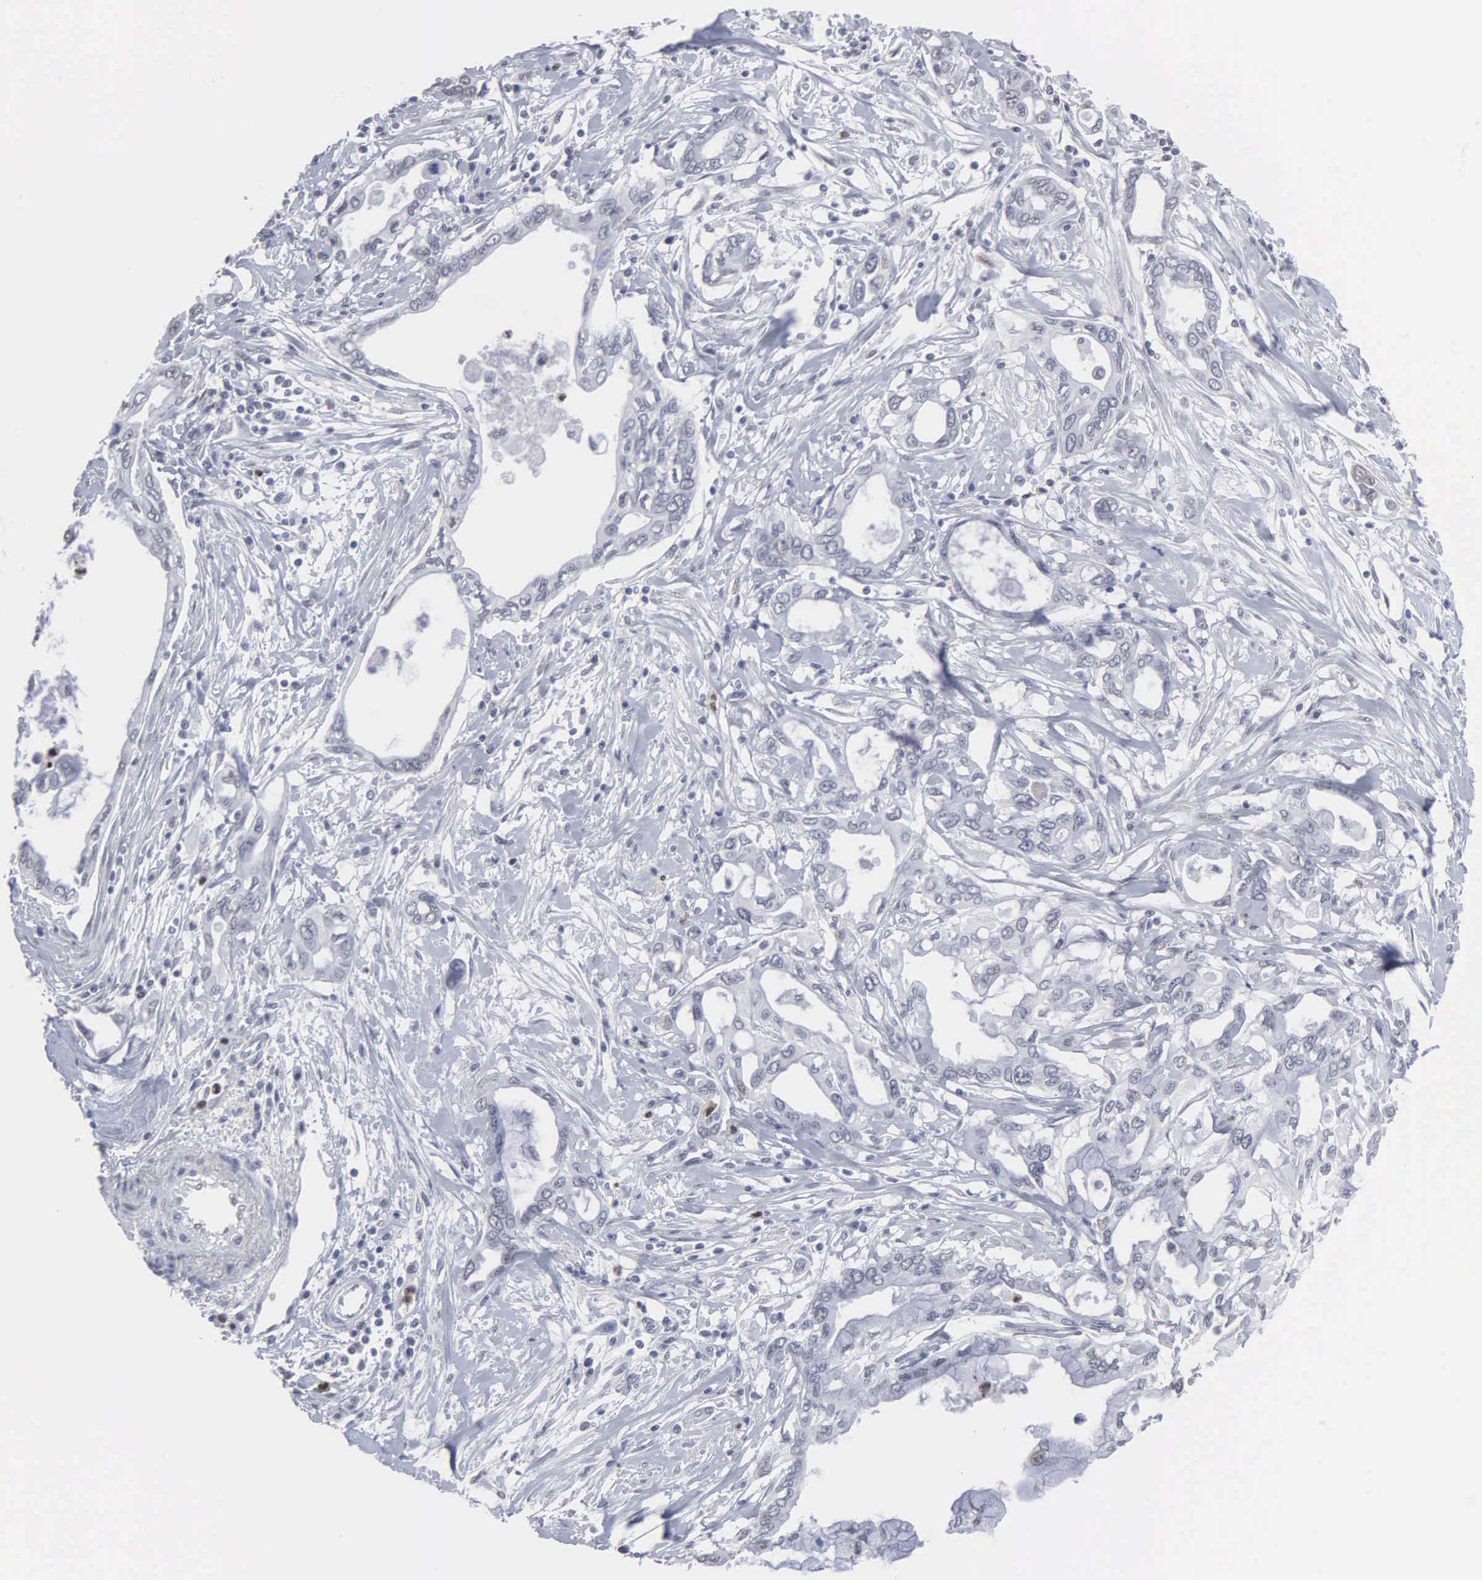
{"staining": {"intensity": "negative", "quantity": "none", "location": "none"}, "tissue": "pancreatic cancer", "cell_type": "Tumor cells", "image_type": "cancer", "snomed": [{"axis": "morphology", "description": "Adenocarcinoma, NOS"}, {"axis": "topography", "description": "Pancreas"}], "caption": "Immunohistochemistry image of human adenocarcinoma (pancreatic) stained for a protein (brown), which reveals no positivity in tumor cells.", "gene": "SPIN3", "patient": {"sex": "female", "age": 57}}